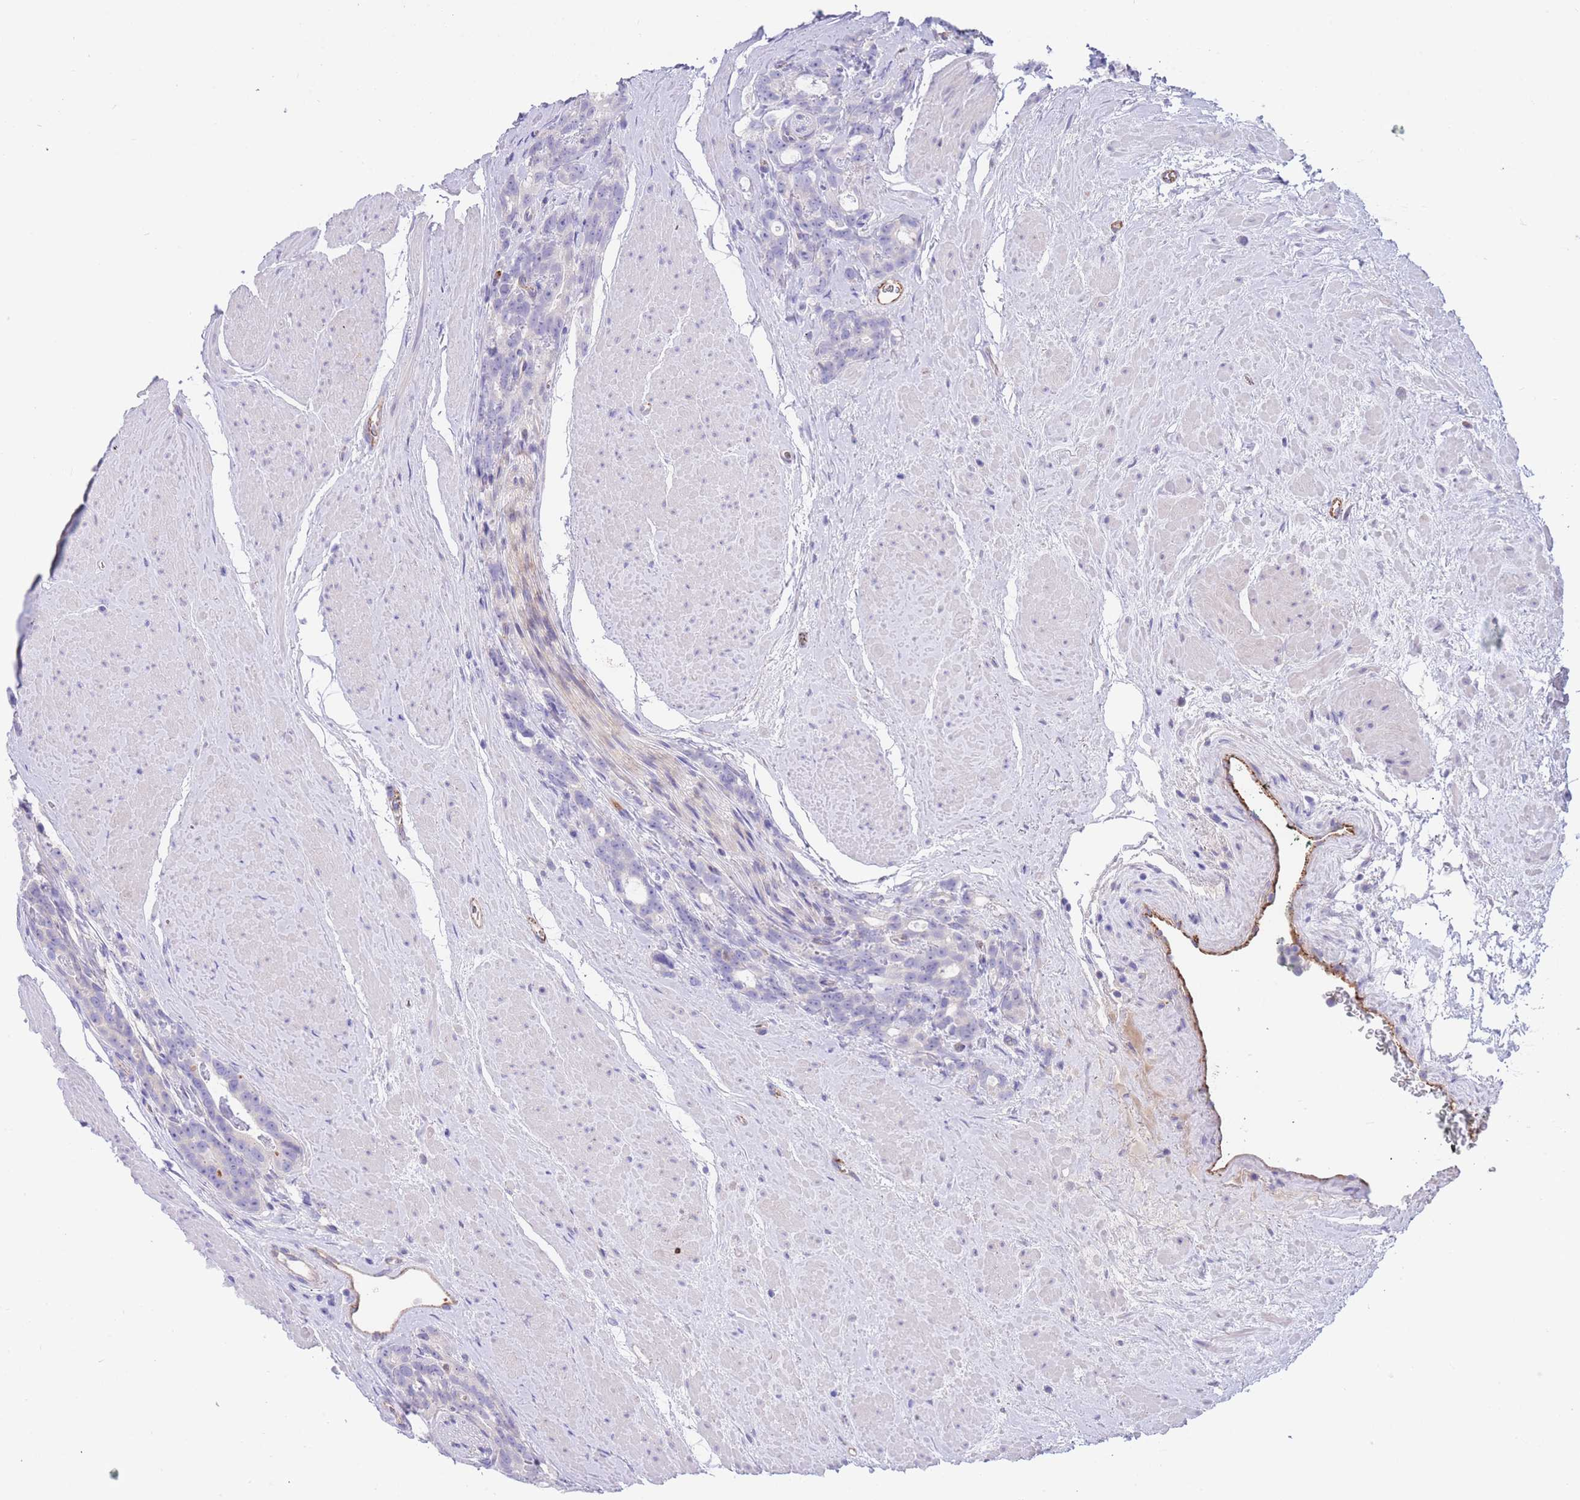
{"staining": {"intensity": "negative", "quantity": "none", "location": "none"}, "tissue": "prostate cancer", "cell_type": "Tumor cells", "image_type": "cancer", "snomed": [{"axis": "morphology", "description": "Adenocarcinoma, High grade"}, {"axis": "topography", "description": "Prostate"}], "caption": "High magnification brightfield microscopy of prostate cancer stained with DAB (3,3'-diaminobenzidine) (brown) and counterstained with hematoxylin (blue): tumor cells show no significant staining.", "gene": "DET1", "patient": {"sex": "male", "age": 74}}